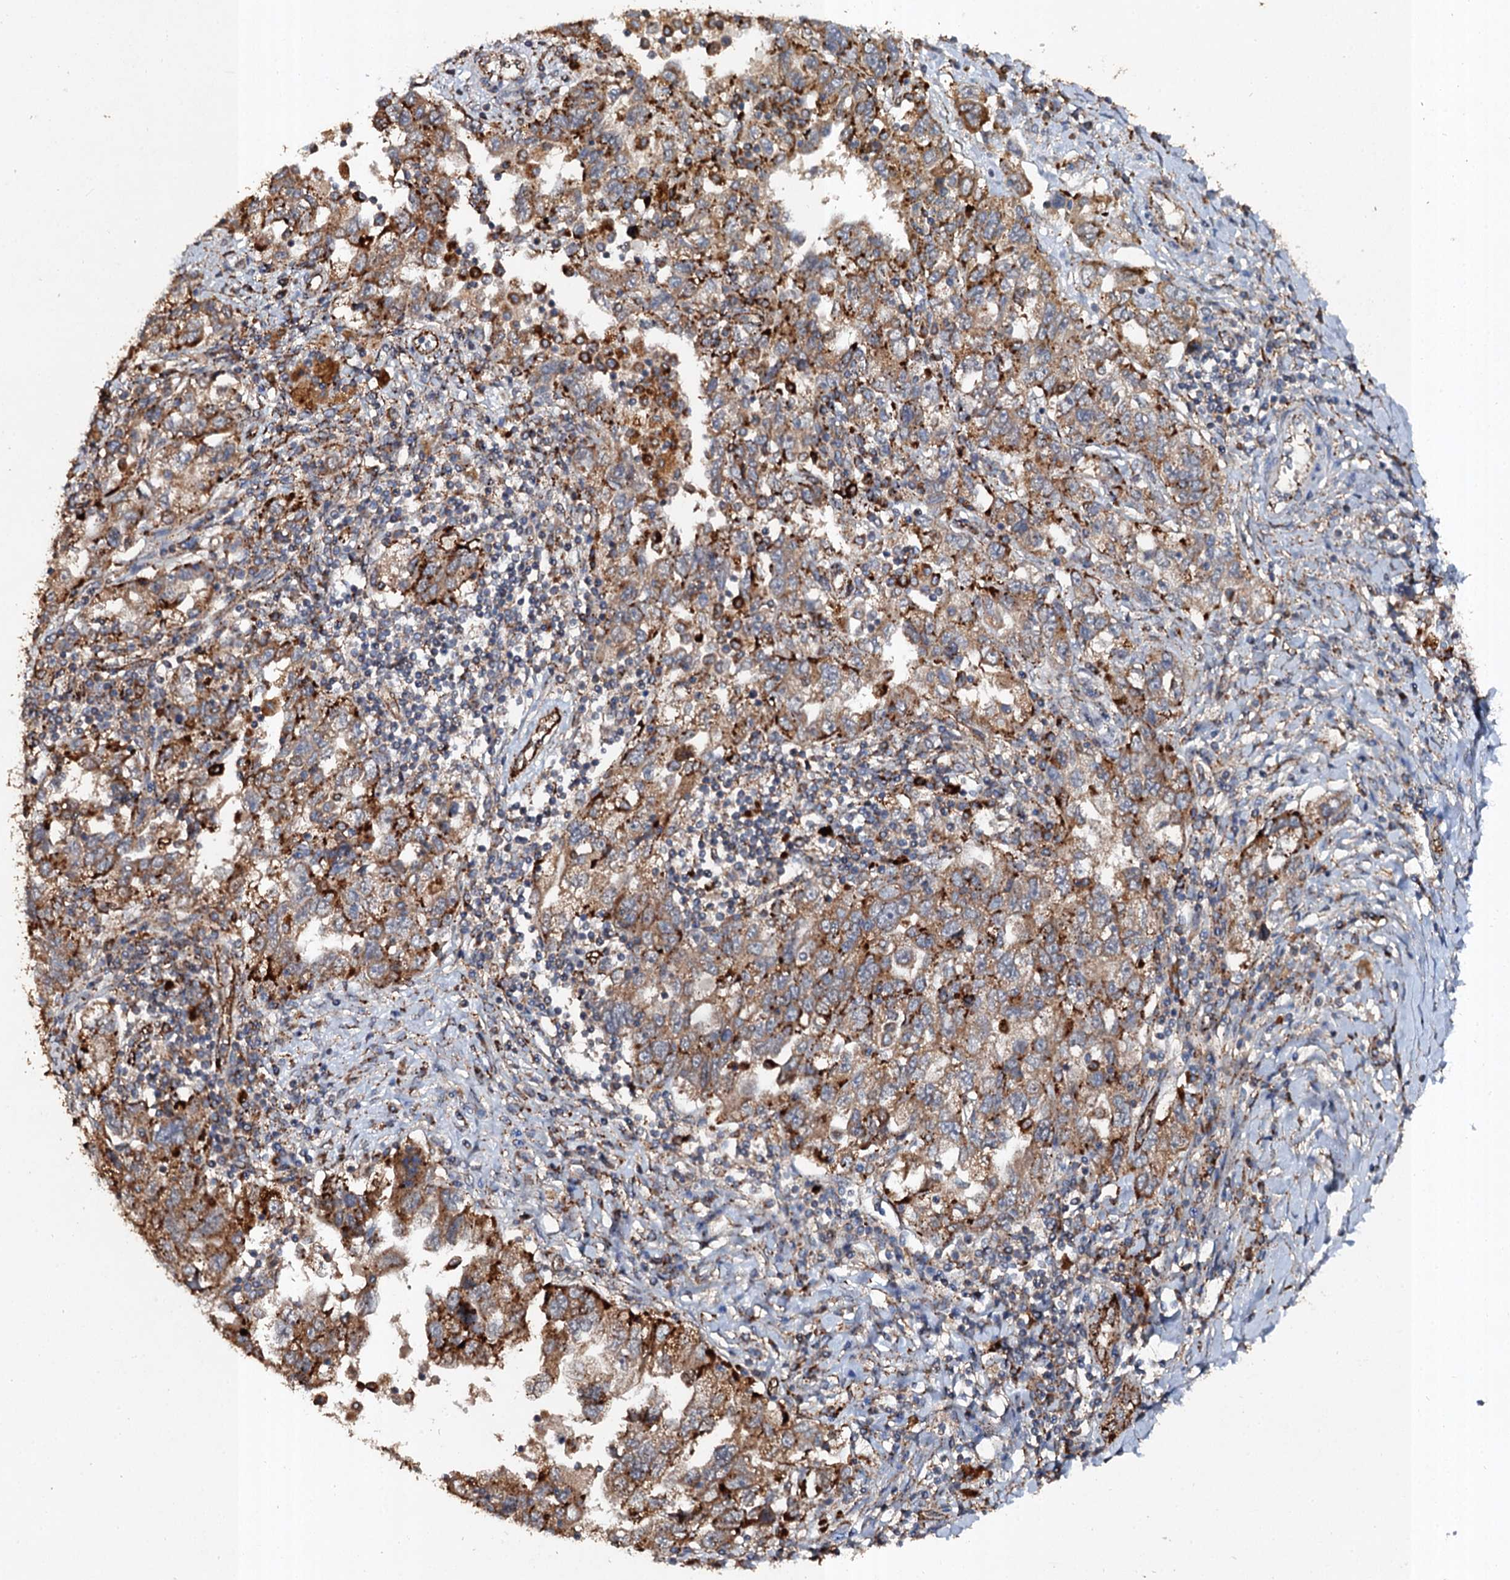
{"staining": {"intensity": "strong", "quantity": "25%-75%", "location": "cytoplasmic/membranous"}, "tissue": "ovarian cancer", "cell_type": "Tumor cells", "image_type": "cancer", "snomed": [{"axis": "morphology", "description": "Carcinoma, NOS"}, {"axis": "morphology", "description": "Cystadenocarcinoma, serous, NOS"}, {"axis": "topography", "description": "Ovary"}], "caption": "Ovarian cancer was stained to show a protein in brown. There is high levels of strong cytoplasmic/membranous positivity in approximately 25%-75% of tumor cells.", "gene": "GBA1", "patient": {"sex": "female", "age": 69}}